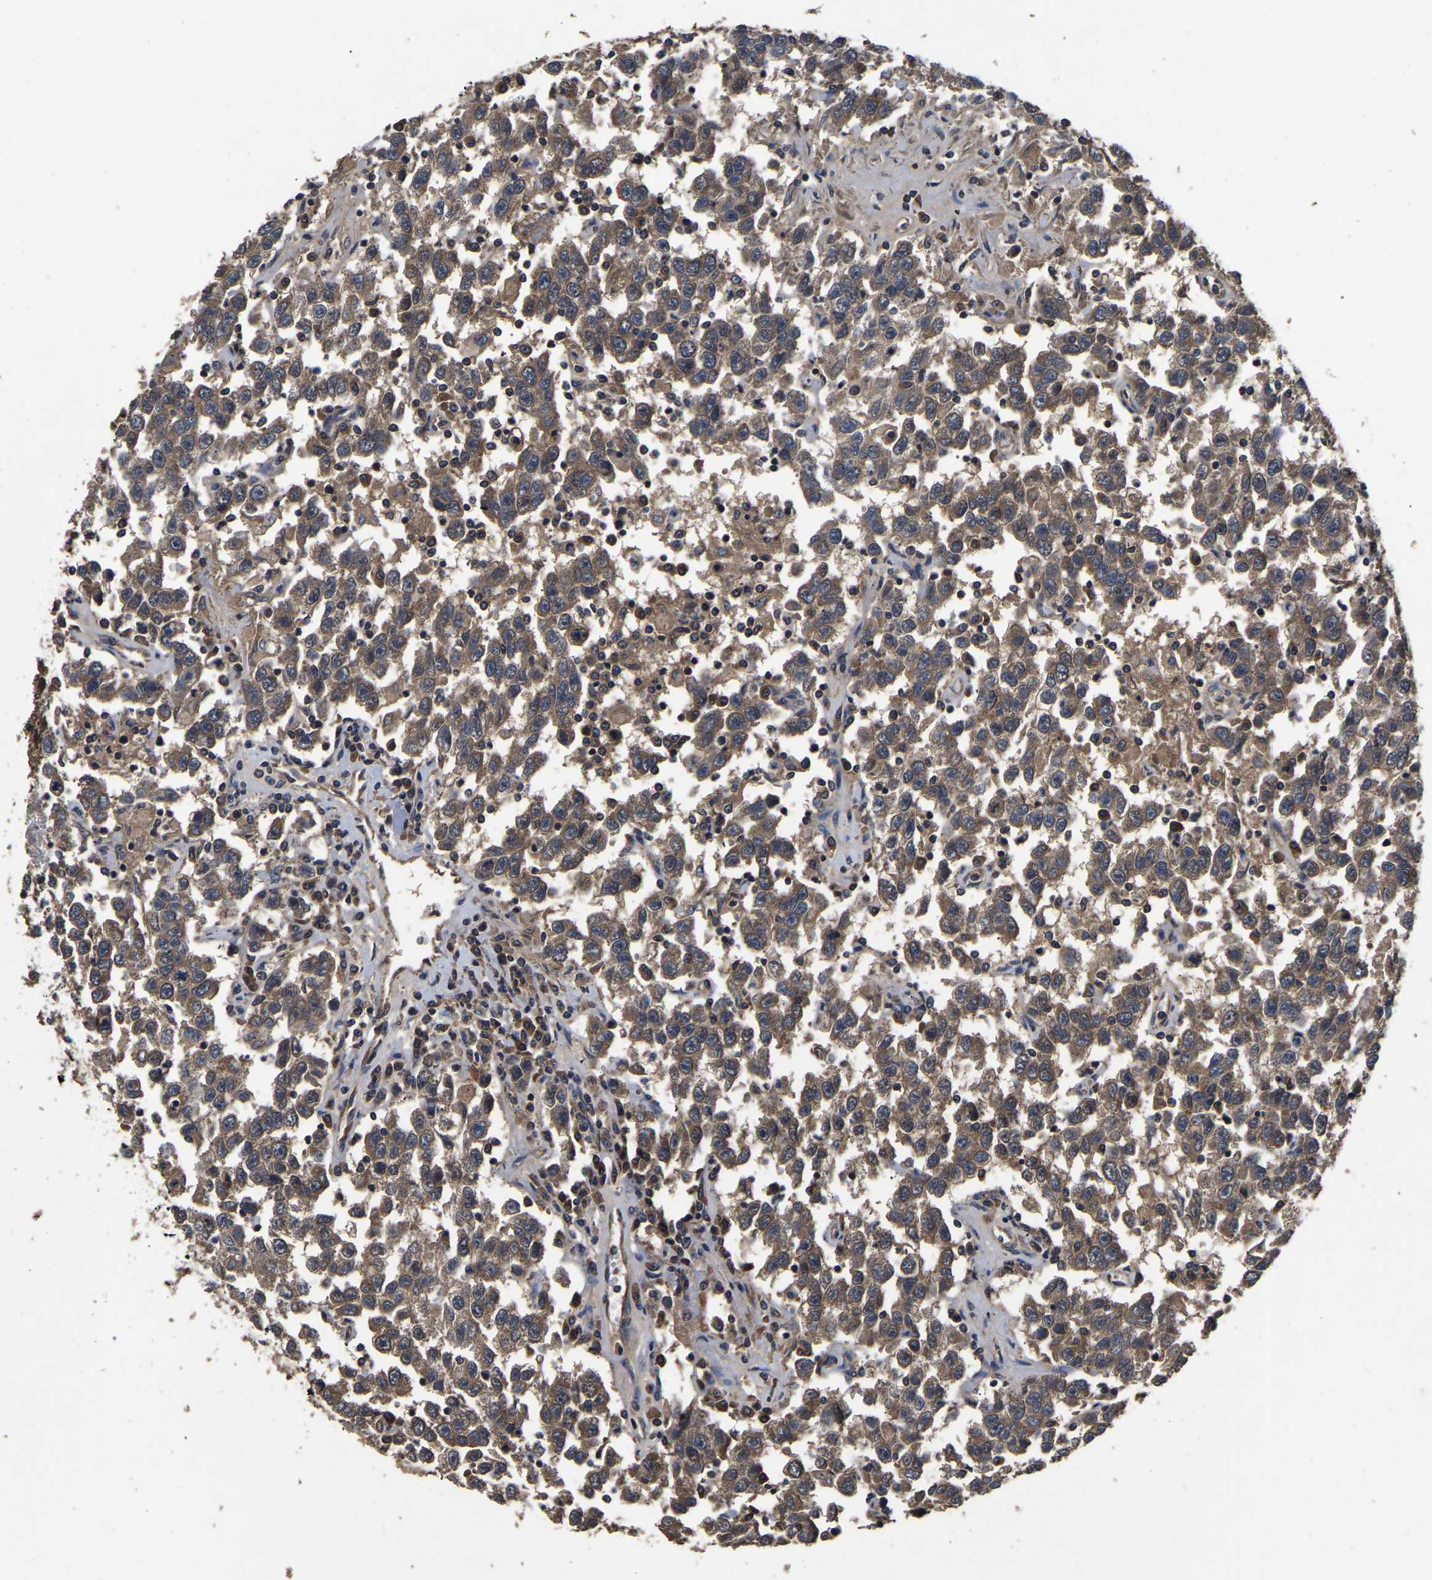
{"staining": {"intensity": "moderate", "quantity": ">75%", "location": "cytoplasmic/membranous"}, "tissue": "testis cancer", "cell_type": "Tumor cells", "image_type": "cancer", "snomed": [{"axis": "morphology", "description": "Seminoma, NOS"}, {"axis": "topography", "description": "Testis"}], "caption": "Testis seminoma tissue exhibits moderate cytoplasmic/membranous staining in approximately >75% of tumor cells, visualized by immunohistochemistry.", "gene": "CRYZL1", "patient": {"sex": "male", "age": 41}}